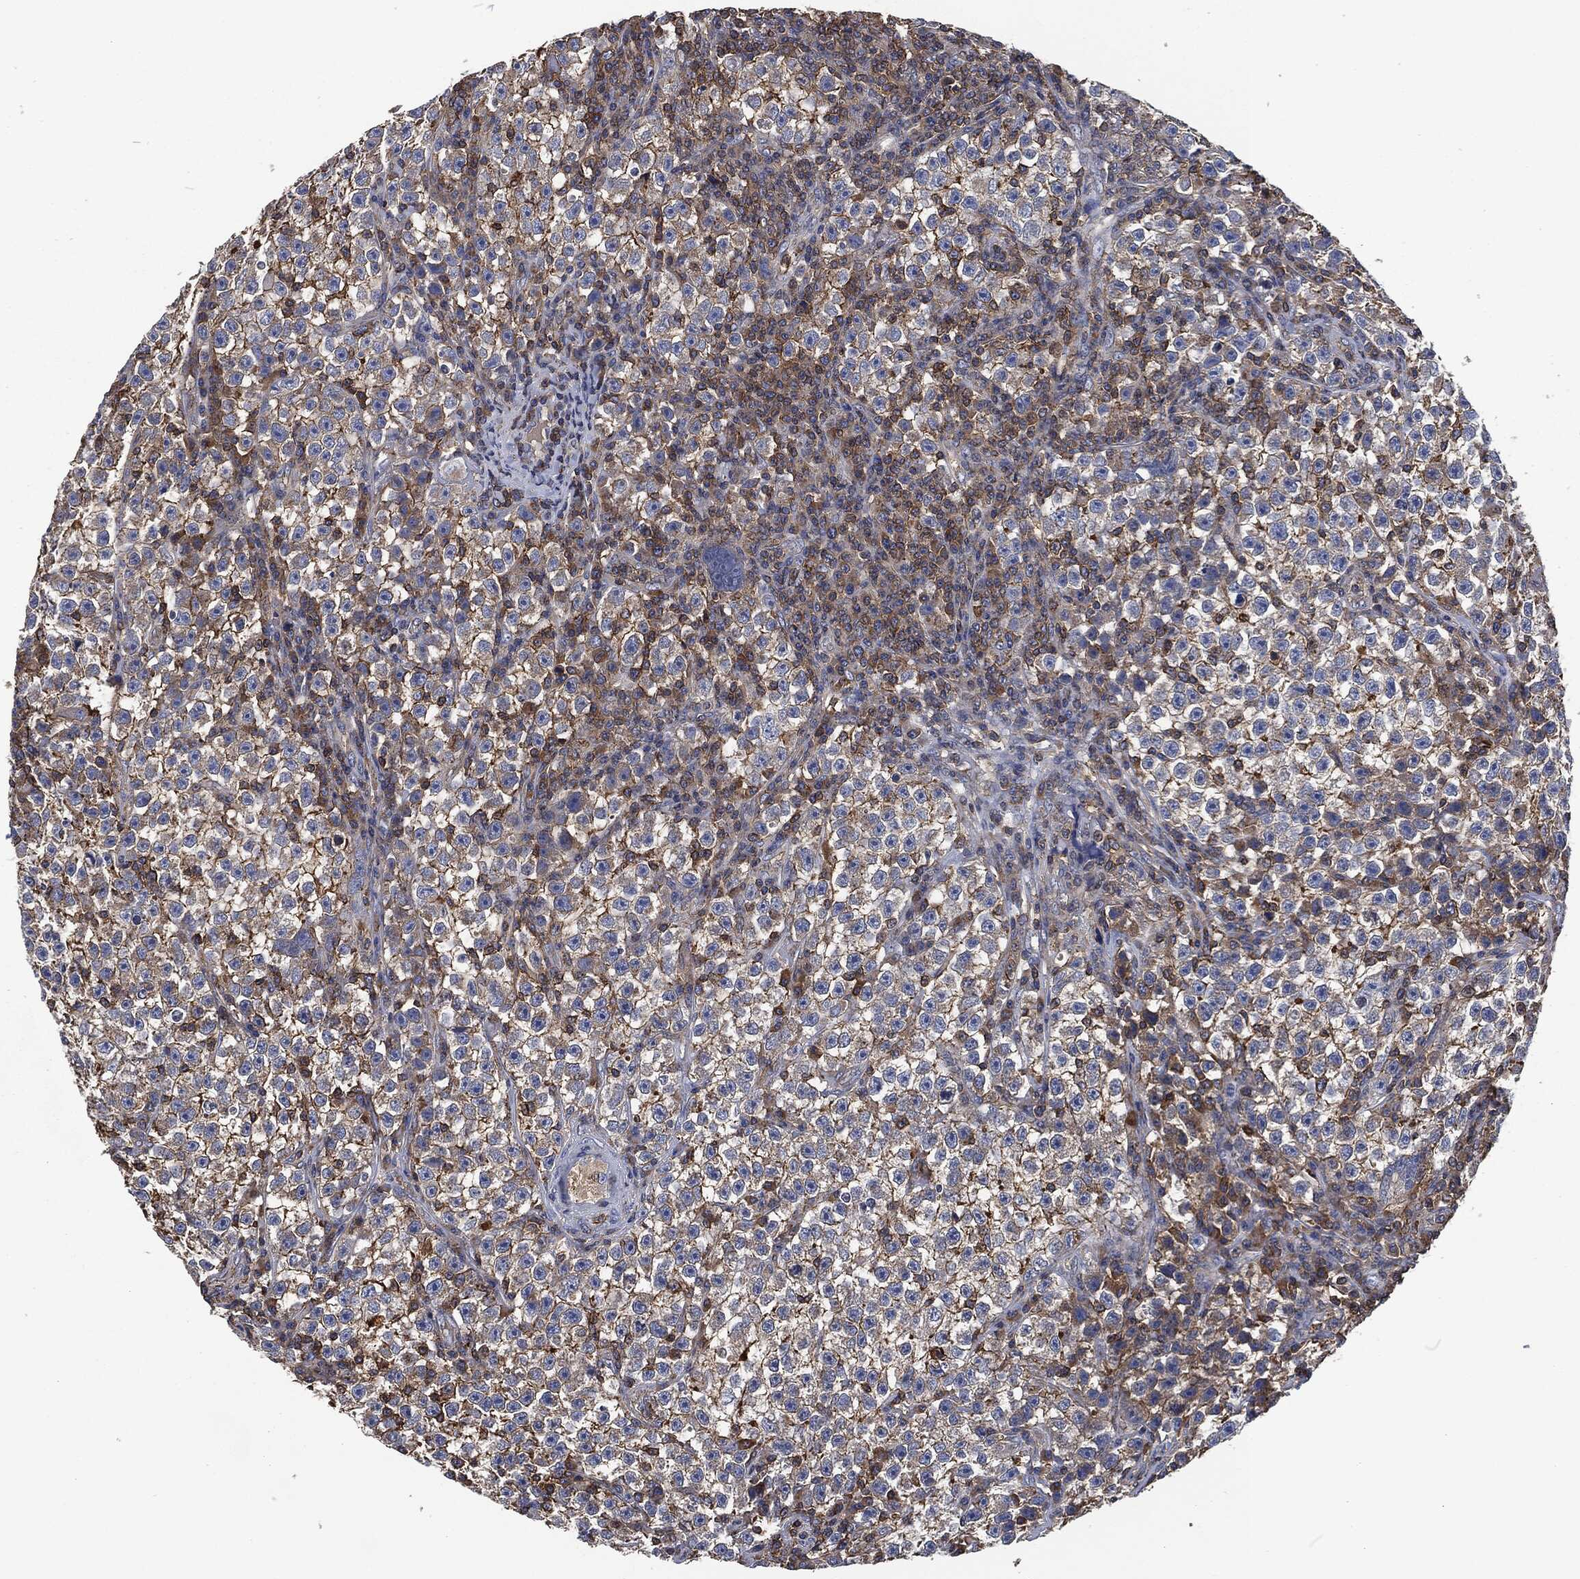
{"staining": {"intensity": "strong", "quantity": "<25%", "location": "cytoplasmic/membranous"}, "tissue": "testis cancer", "cell_type": "Tumor cells", "image_type": "cancer", "snomed": [{"axis": "morphology", "description": "Seminoma, NOS"}, {"axis": "topography", "description": "Testis"}], "caption": "High-power microscopy captured an immunohistochemistry histopathology image of testis seminoma, revealing strong cytoplasmic/membranous positivity in about <25% of tumor cells.", "gene": "LGALS9", "patient": {"sex": "male", "age": 22}}